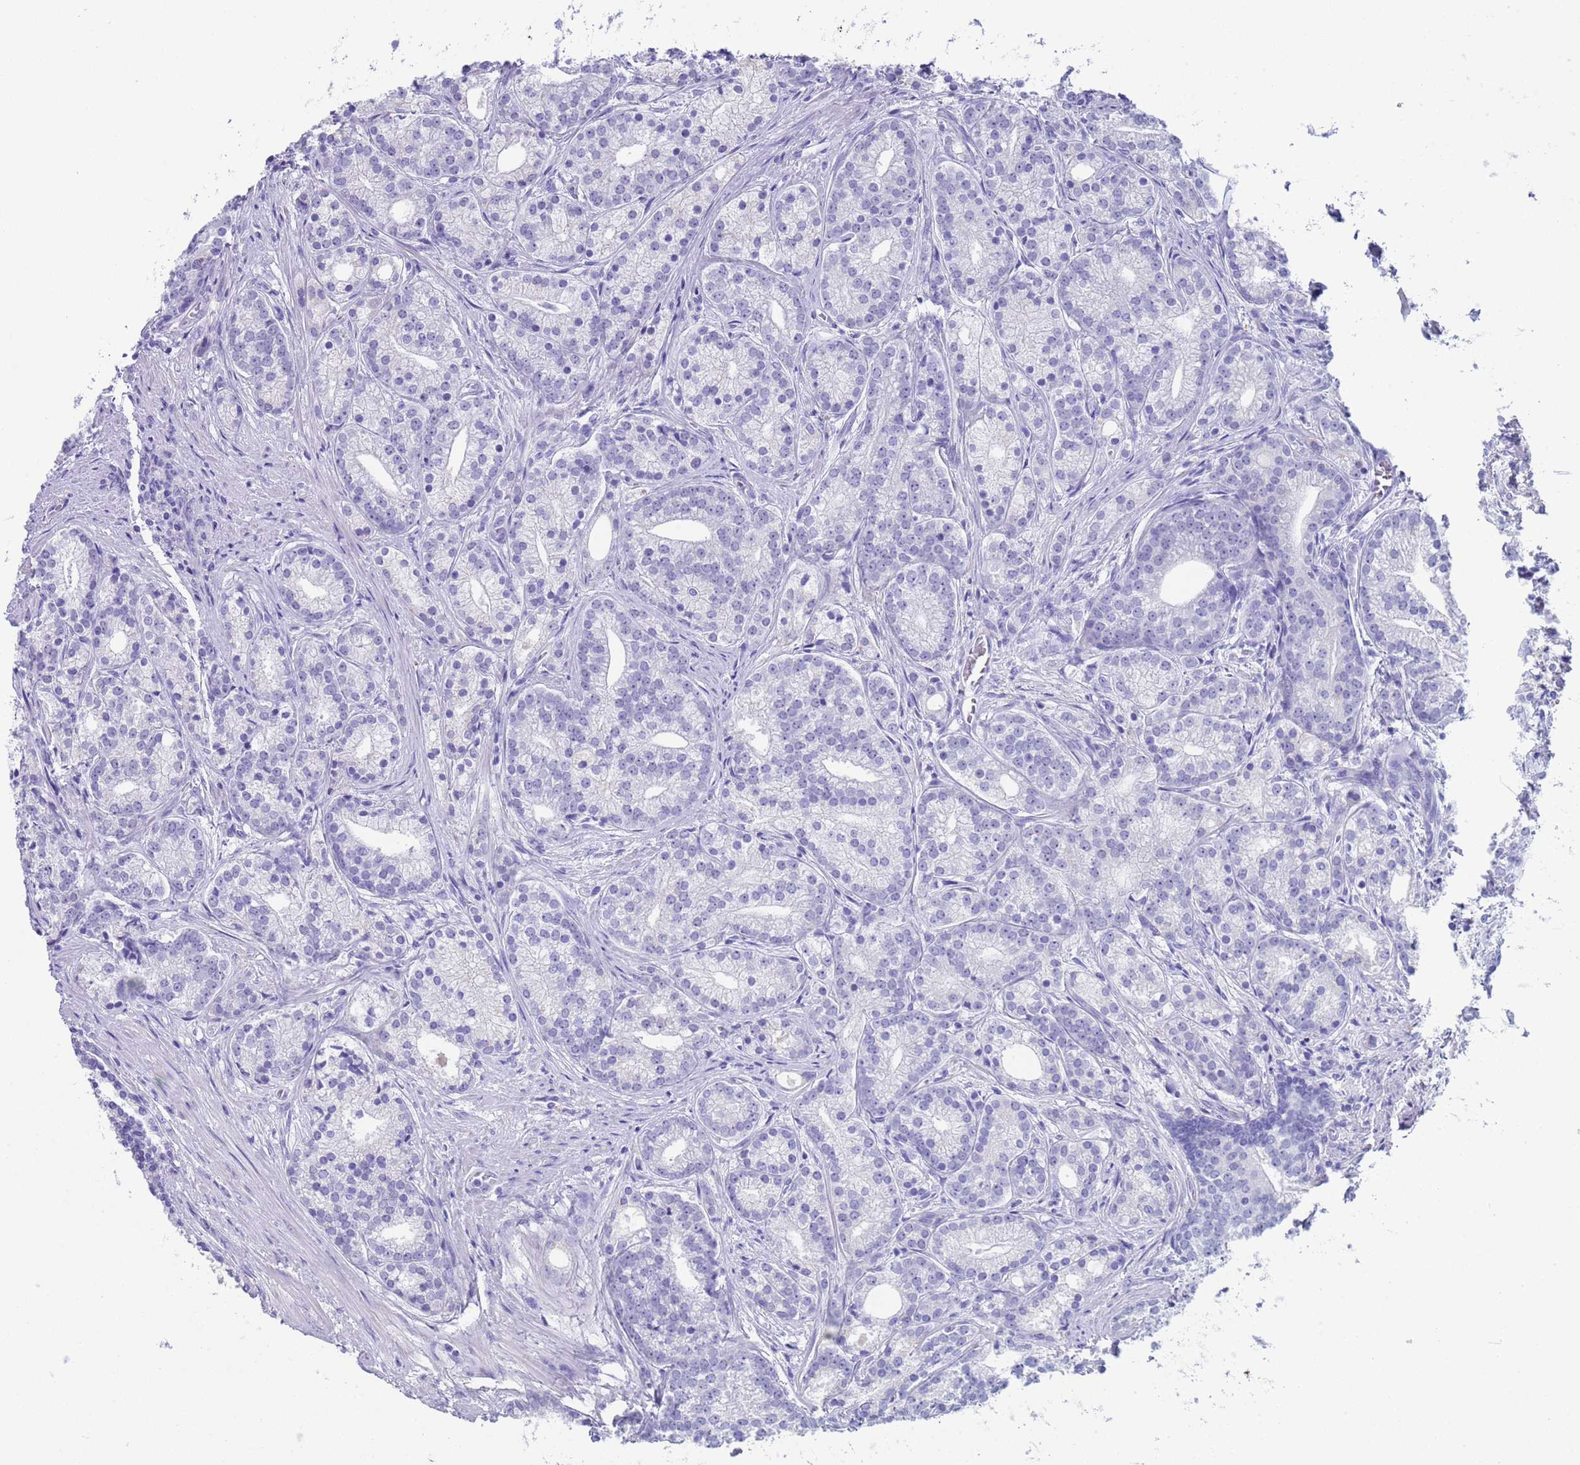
{"staining": {"intensity": "negative", "quantity": "none", "location": "none"}, "tissue": "prostate cancer", "cell_type": "Tumor cells", "image_type": "cancer", "snomed": [{"axis": "morphology", "description": "Adenocarcinoma, Low grade"}, {"axis": "topography", "description": "Prostate"}], "caption": "The histopathology image demonstrates no significant expression in tumor cells of prostate adenocarcinoma (low-grade).", "gene": "CKM", "patient": {"sex": "male", "age": 71}}